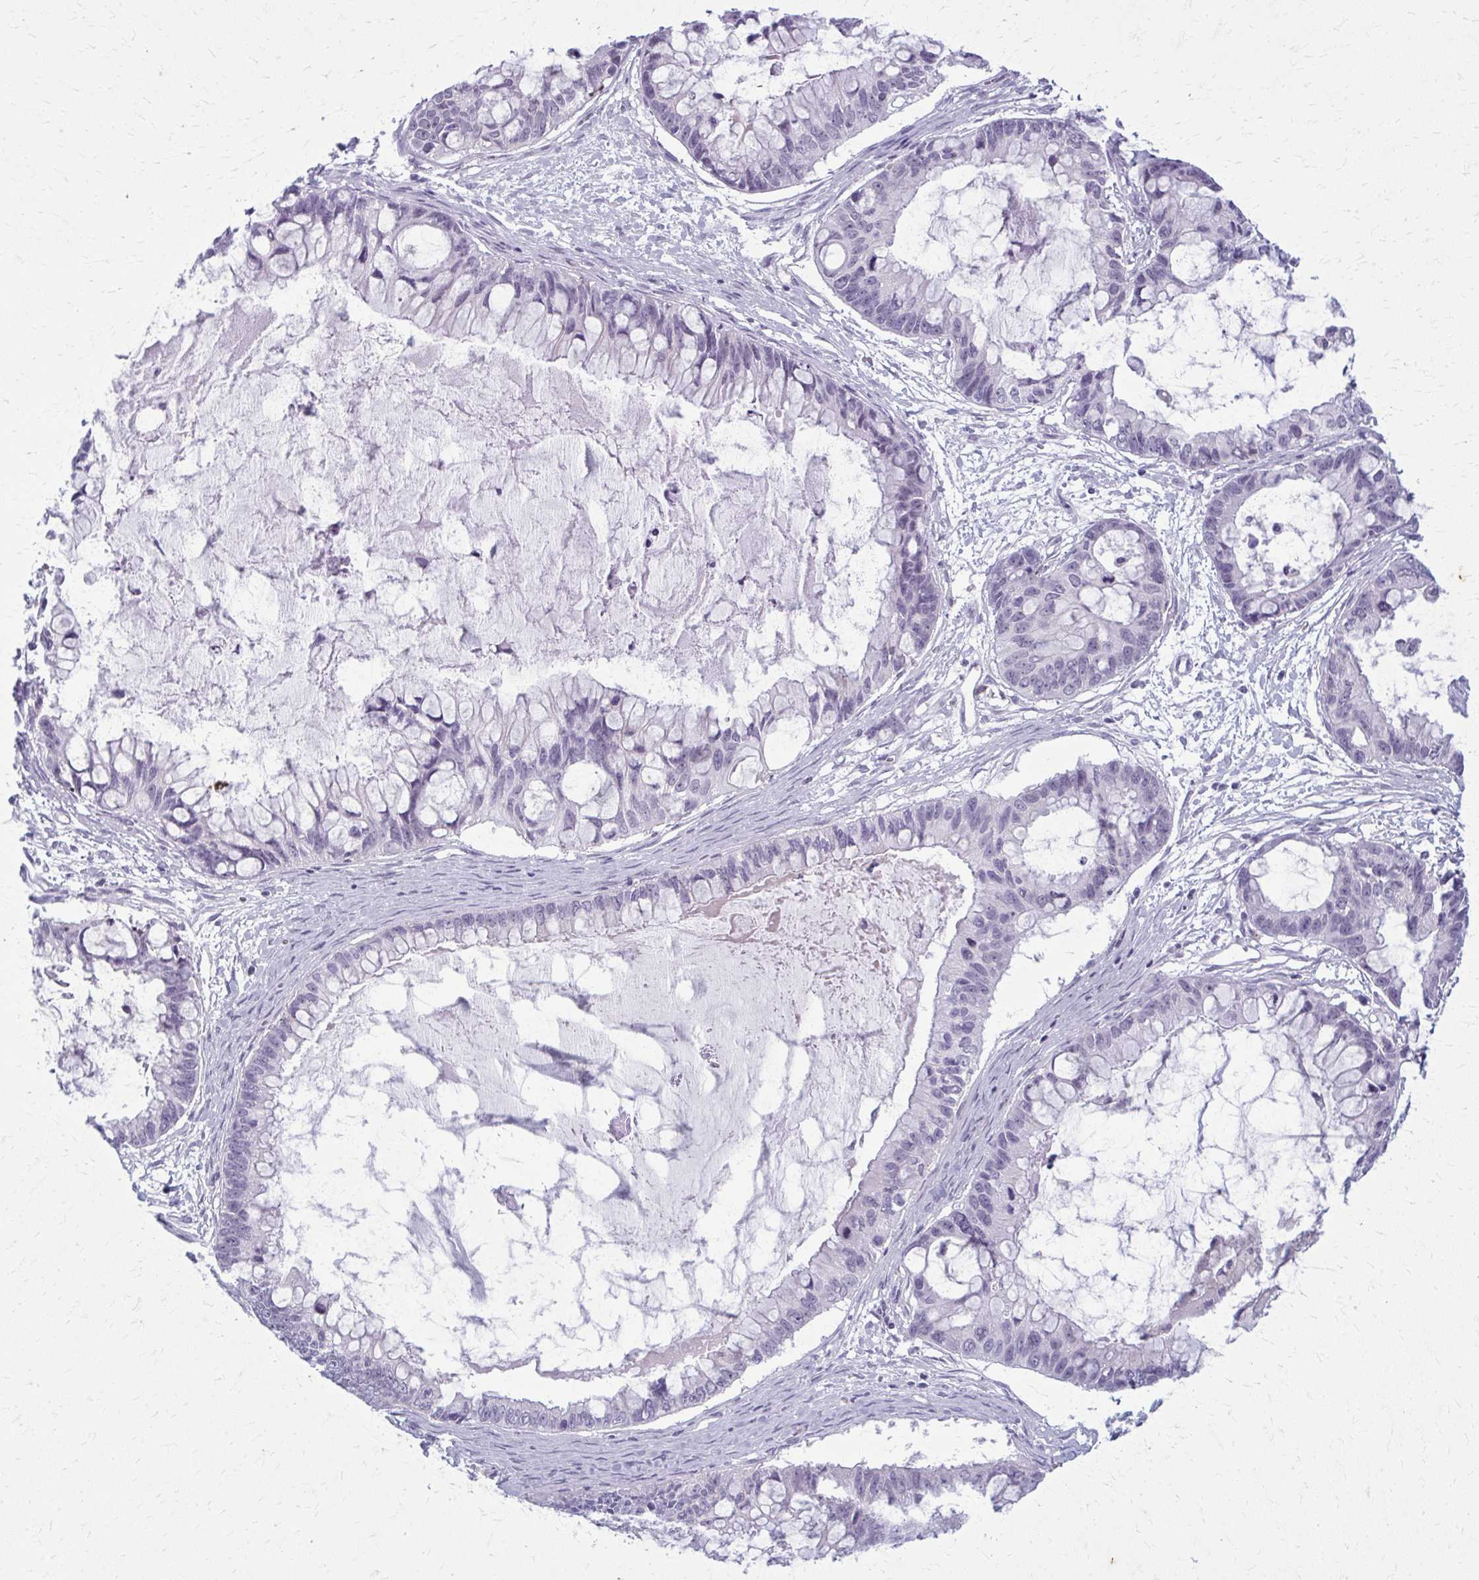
{"staining": {"intensity": "negative", "quantity": "none", "location": "none"}, "tissue": "ovarian cancer", "cell_type": "Tumor cells", "image_type": "cancer", "snomed": [{"axis": "morphology", "description": "Cystadenocarcinoma, mucinous, NOS"}, {"axis": "topography", "description": "Ovary"}], "caption": "IHC micrograph of human ovarian mucinous cystadenocarcinoma stained for a protein (brown), which displays no positivity in tumor cells.", "gene": "CARD9", "patient": {"sex": "female", "age": 63}}